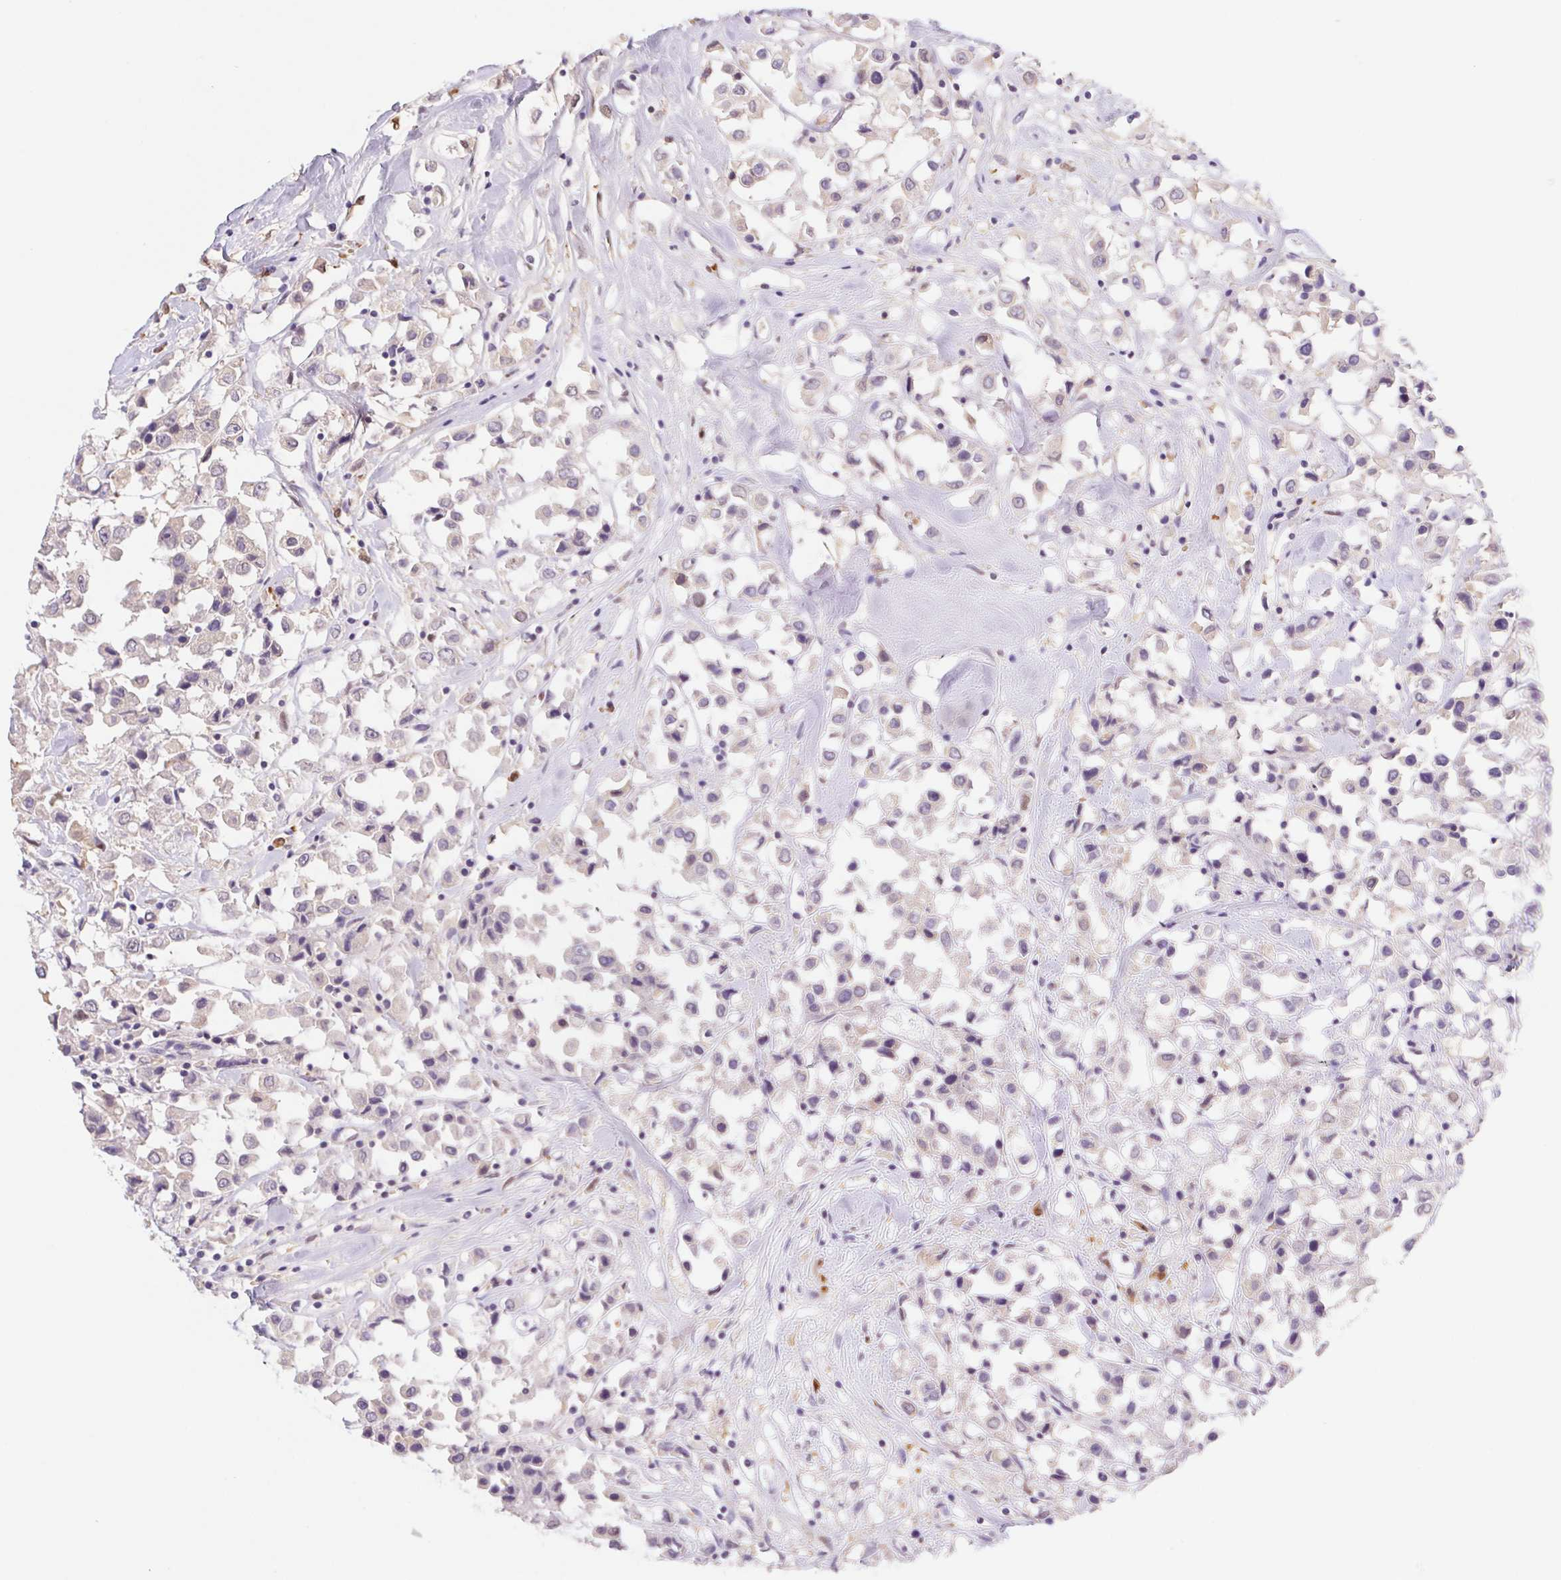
{"staining": {"intensity": "weak", "quantity": "25%-75%", "location": "cytoplasmic/membranous"}, "tissue": "breast cancer", "cell_type": "Tumor cells", "image_type": "cancer", "snomed": [{"axis": "morphology", "description": "Duct carcinoma"}, {"axis": "topography", "description": "Breast"}], "caption": "Brown immunohistochemical staining in human breast intraductal carcinoma demonstrates weak cytoplasmic/membranous positivity in approximately 25%-75% of tumor cells. (Stains: DAB in brown, nuclei in blue, Microscopy: brightfield microscopy at high magnification).", "gene": "L3MBTL4", "patient": {"sex": "female", "age": 61}}